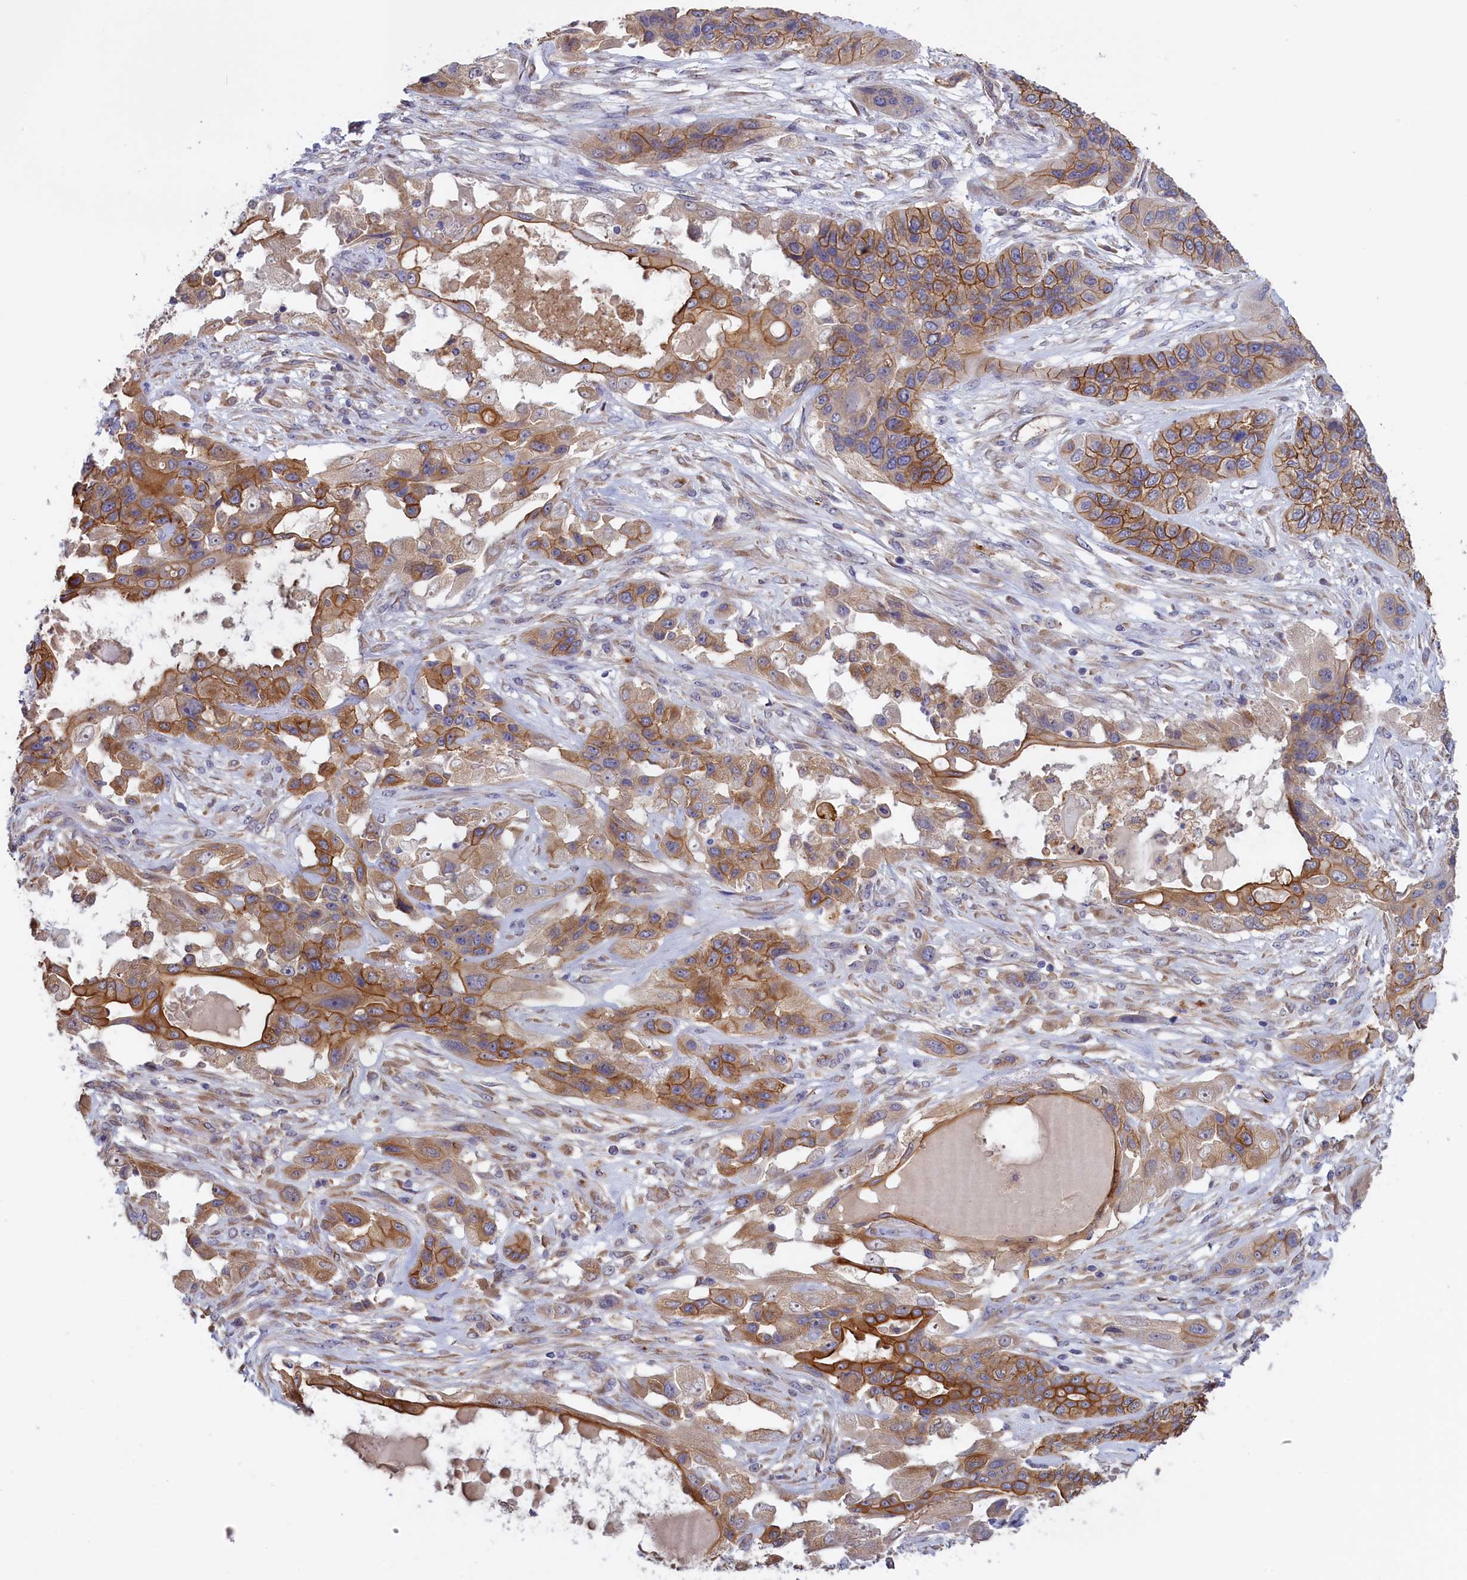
{"staining": {"intensity": "strong", "quantity": ">75%", "location": "cytoplasmic/membranous"}, "tissue": "lung cancer", "cell_type": "Tumor cells", "image_type": "cancer", "snomed": [{"axis": "morphology", "description": "Squamous cell carcinoma, NOS"}, {"axis": "topography", "description": "Lung"}], "caption": "Tumor cells demonstrate strong cytoplasmic/membranous positivity in about >75% of cells in lung squamous cell carcinoma.", "gene": "COL19A1", "patient": {"sex": "female", "age": 70}}